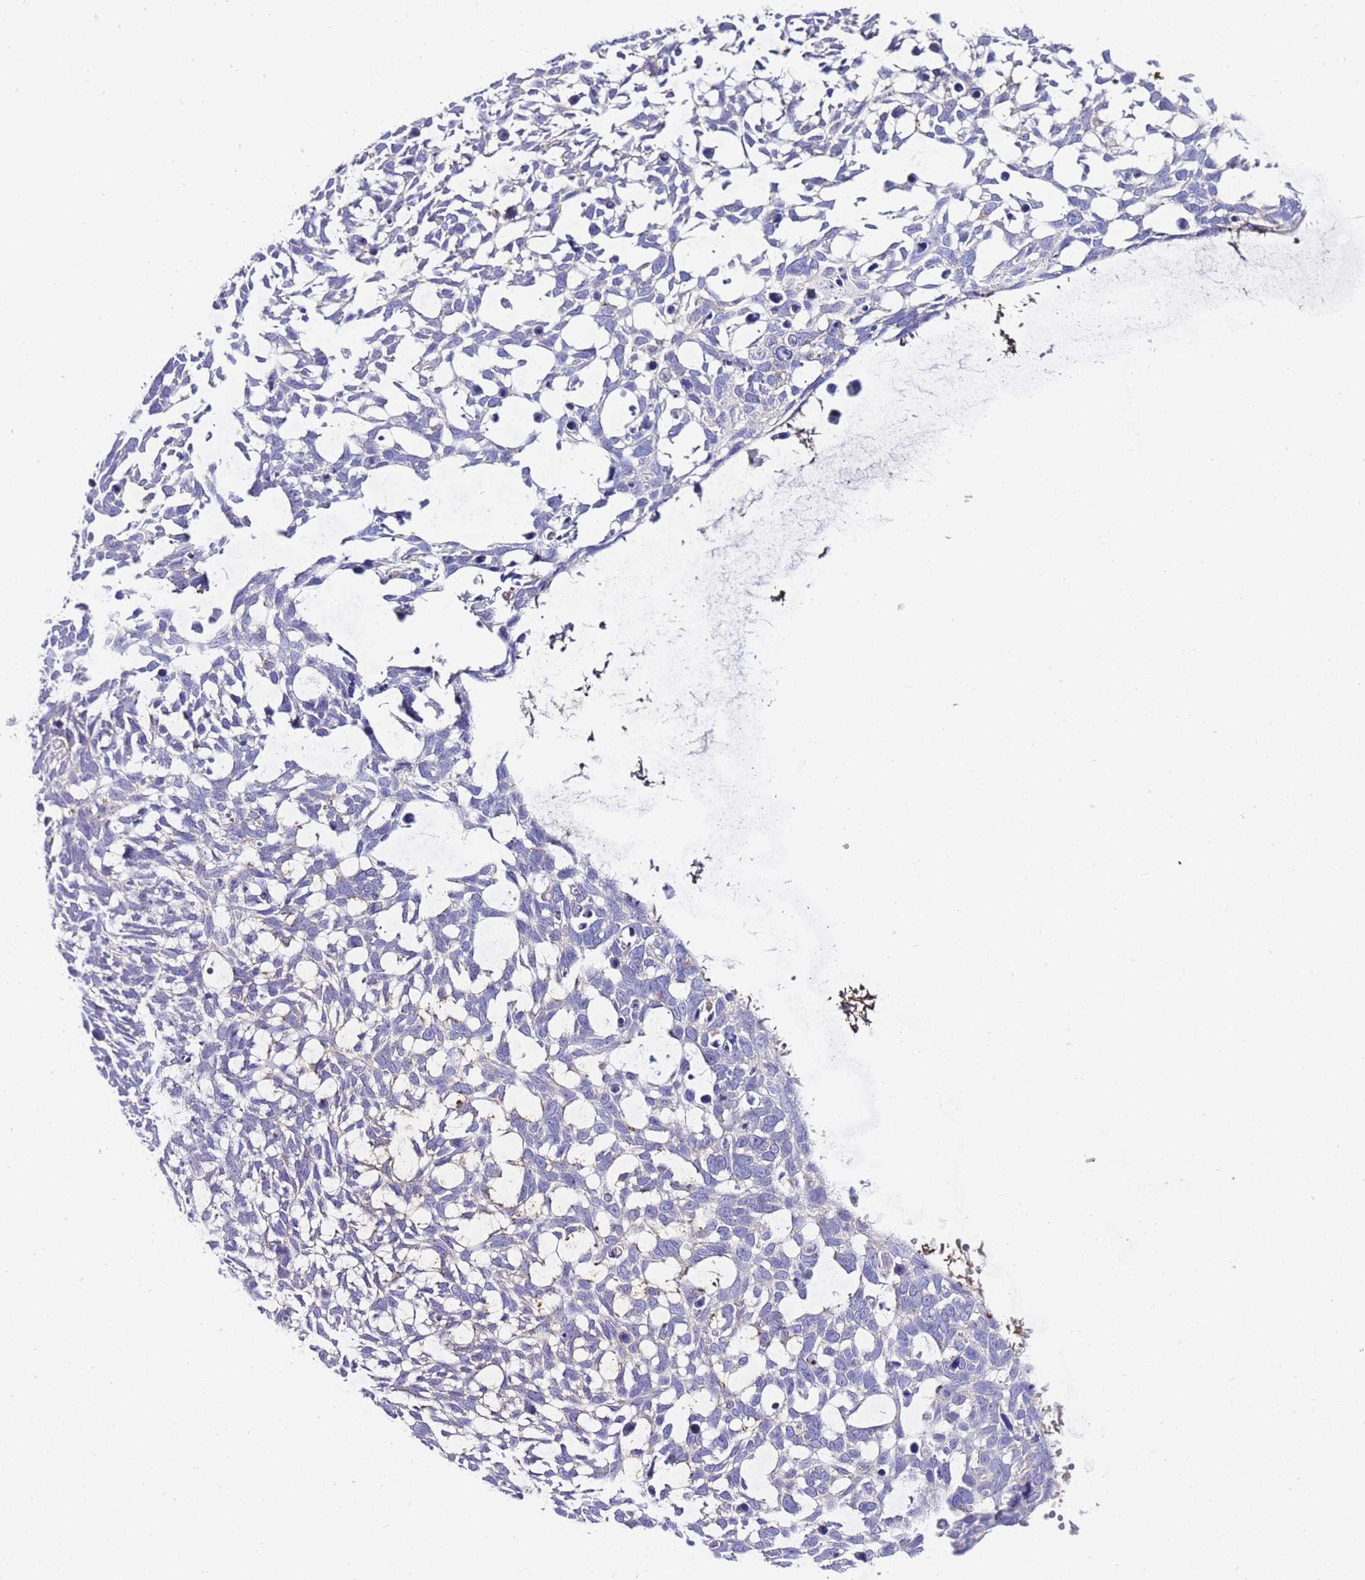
{"staining": {"intensity": "negative", "quantity": "none", "location": "none"}, "tissue": "skin cancer", "cell_type": "Tumor cells", "image_type": "cancer", "snomed": [{"axis": "morphology", "description": "Basal cell carcinoma"}, {"axis": "topography", "description": "Skin"}], "caption": "Immunohistochemistry histopathology image of neoplastic tissue: human skin basal cell carcinoma stained with DAB demonstrates no significant protein positivity in tumor cells.", "gene": "FBN3", "patient": {"sex": "male", "age": 88}}